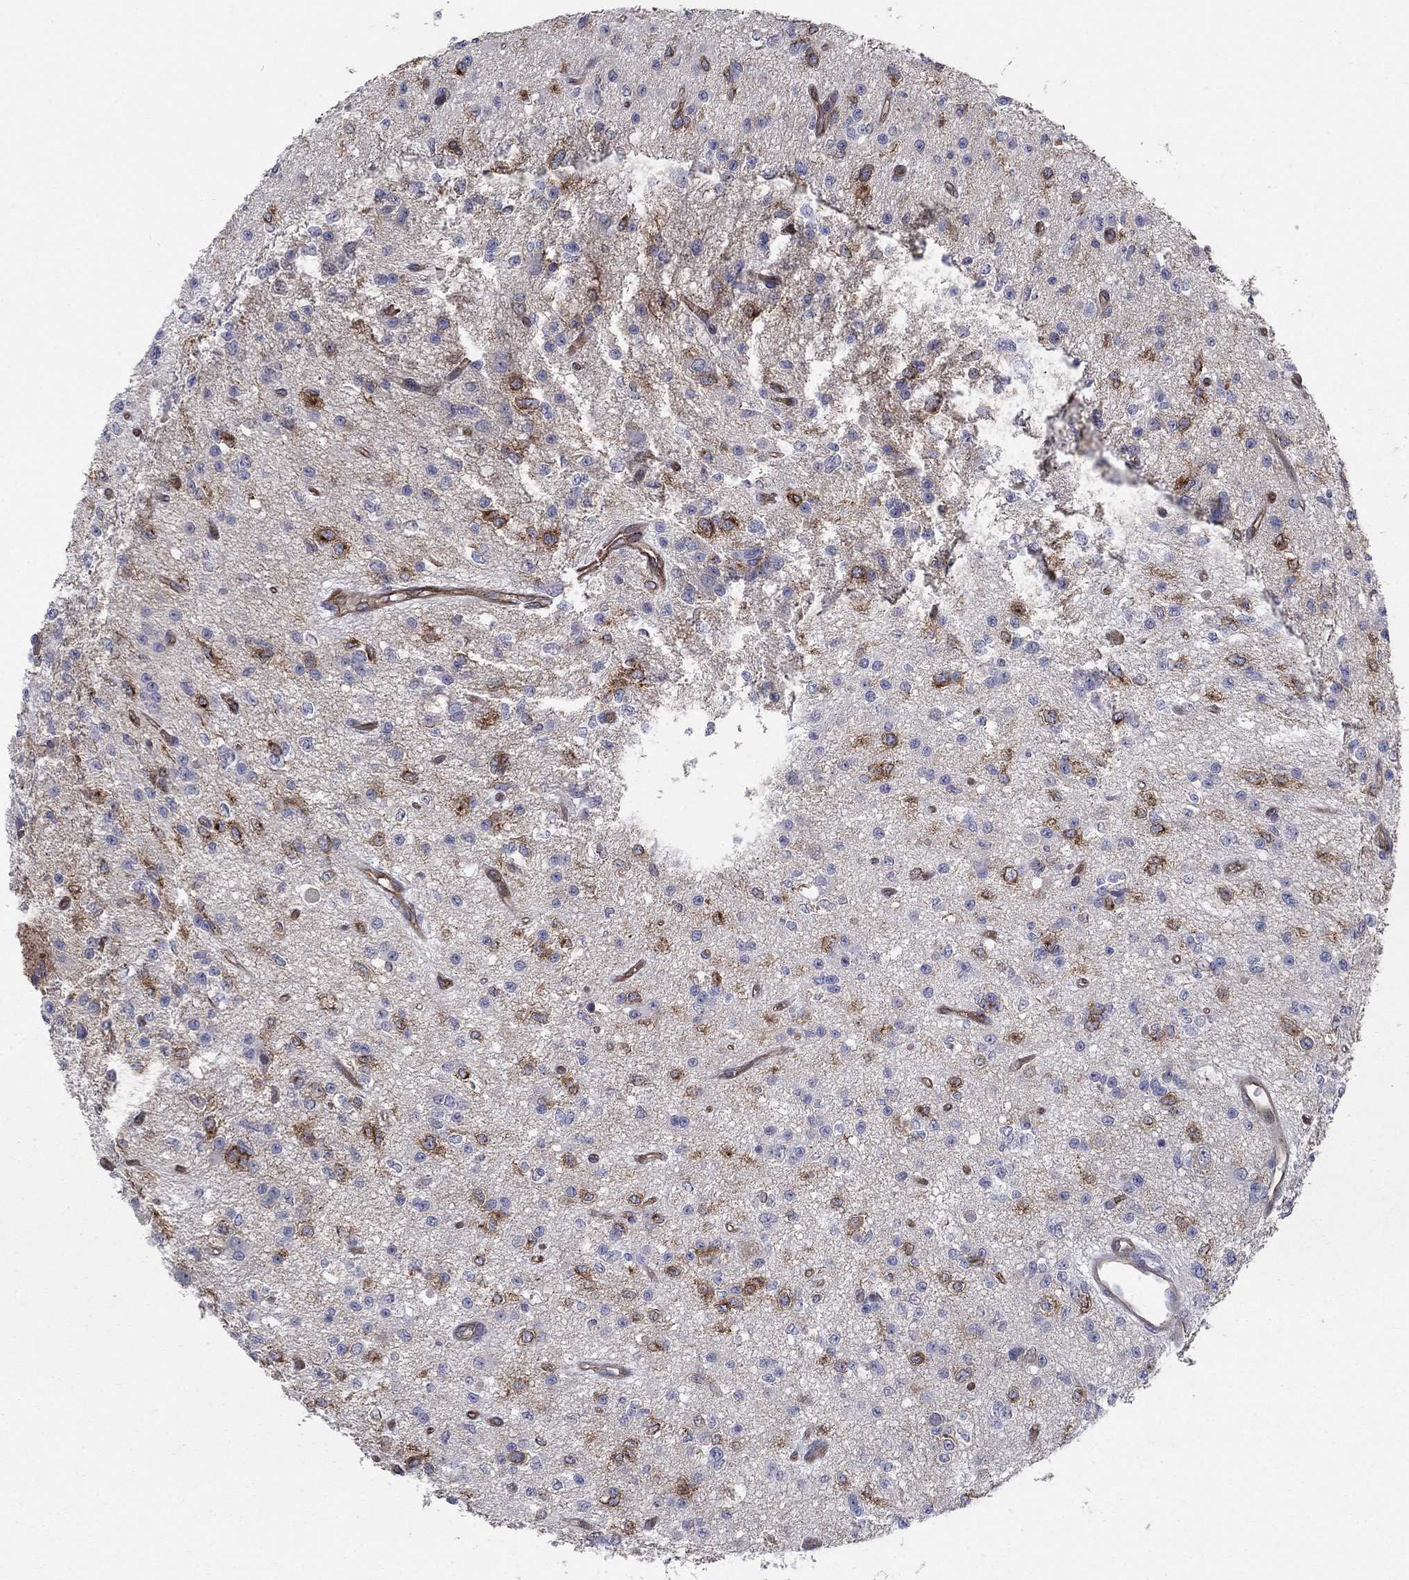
{"staining": {"intensity": "strong", "quantity": "<25%", "location": "cytoplasmic/membranous"}, "tissue": "glioma", "cell_type": "Tumor cells", "image_type": "cancer", "snomed": [{"axis": "morphology", "description": "Glioma, malignant, Low grade"}, {"axis": "topography", "description": "Brain"}], "caption": "This photomicrograph shows malignant glioma (low-grade) stained with immunohistochemistry (IHC) to label a protein in brown. The cytoplasmic/membranous of tumor cells show strong positivity for the protein. Nuclei are counter-stained blue.", "gene": "SLC1A1", "patient": {"sex": "female", "age": 45}}